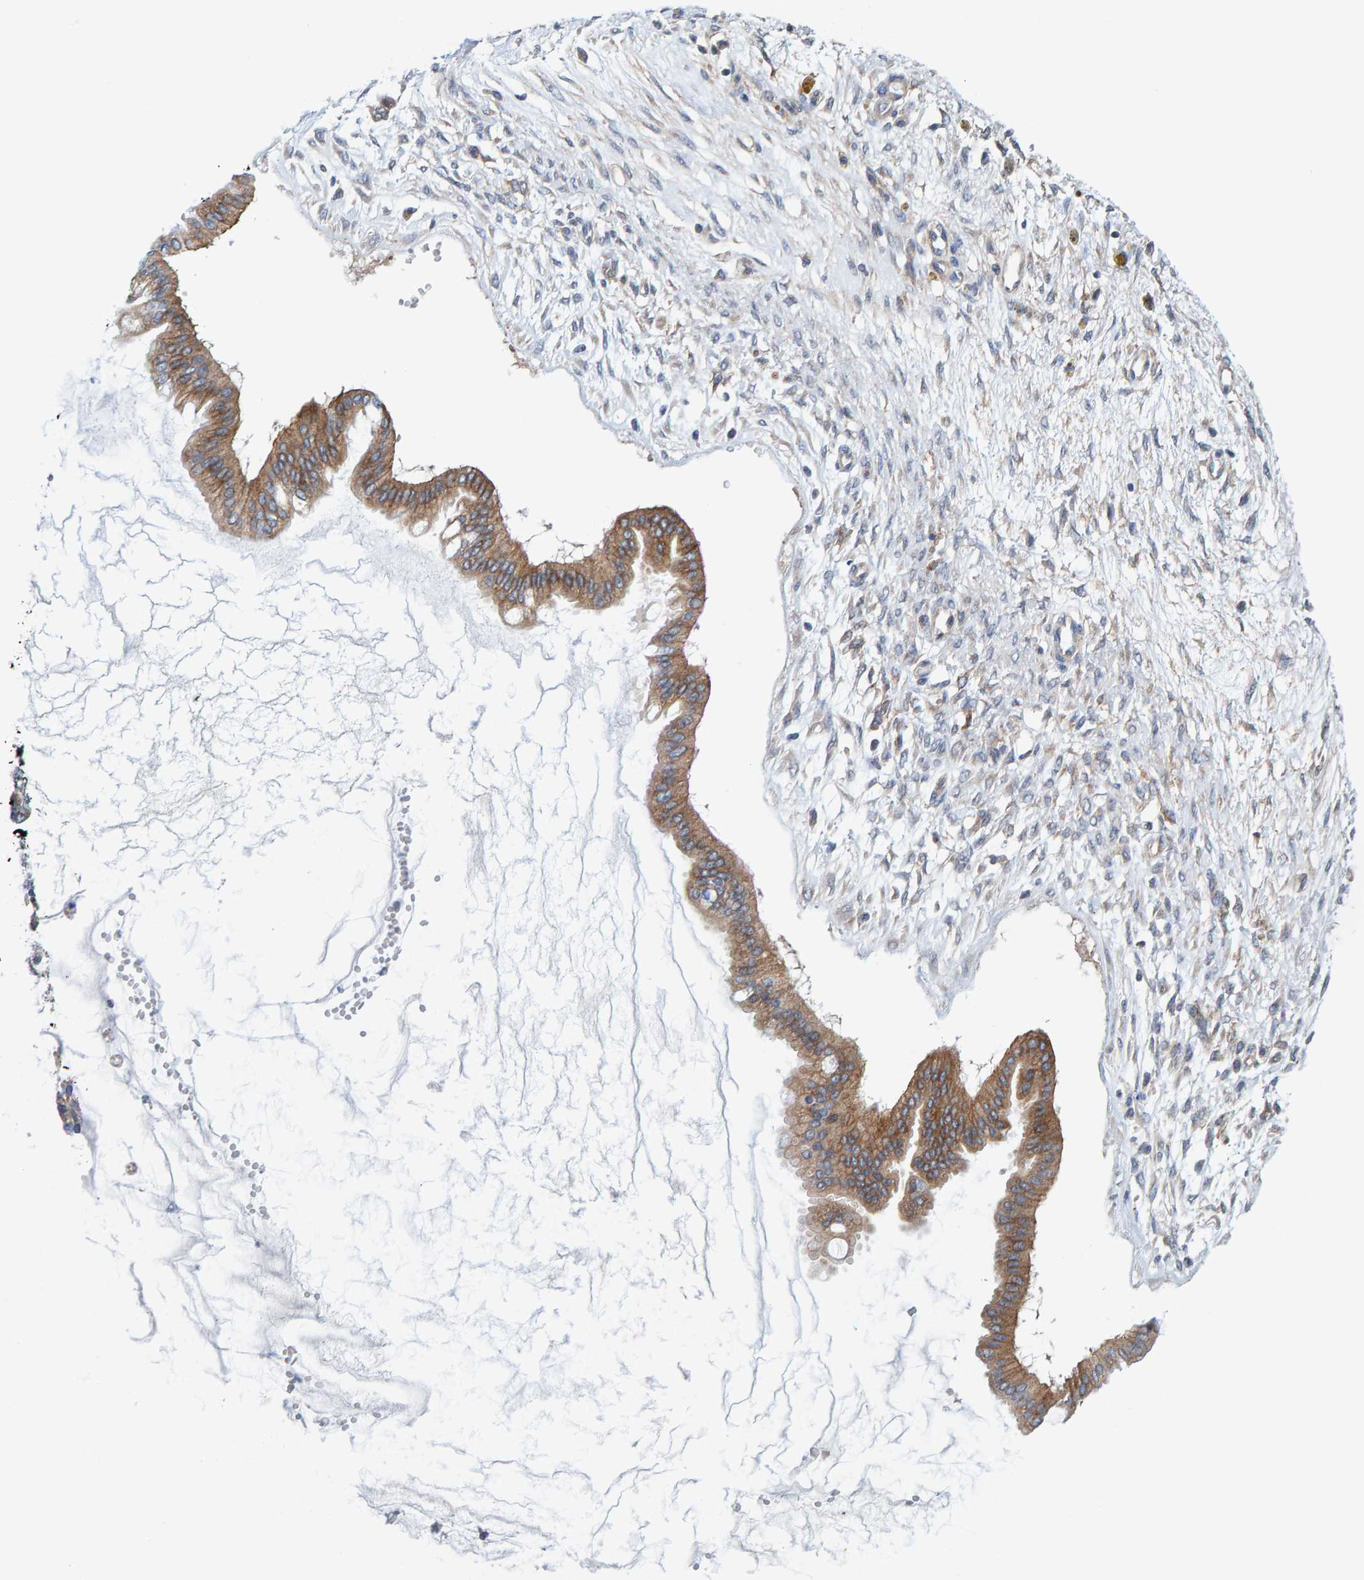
{"staining": {"intensity": "moderate", "quantity": ">75%", "location": "cytoplasmic/membranous"}, "tissue": "ovarian cancer", "cell_type": "Tumor cells", "image_type": "cancer", "snomed": [{"axis": "morphology", "description": "Cystadenocarcinoma, mucinous, NOS"}, {"axis": "topography", "description": "Ovary"}], "caption": "Immunohistochemical staining of ovarian cancer (mucinous cystadenocarcinoma) shows medium levels of moderate cytoplasmic/membranous staining in approximately >75% of tumor cells.", "gene": "RGP1", "patient": {"sex": "female", "age": 73}}